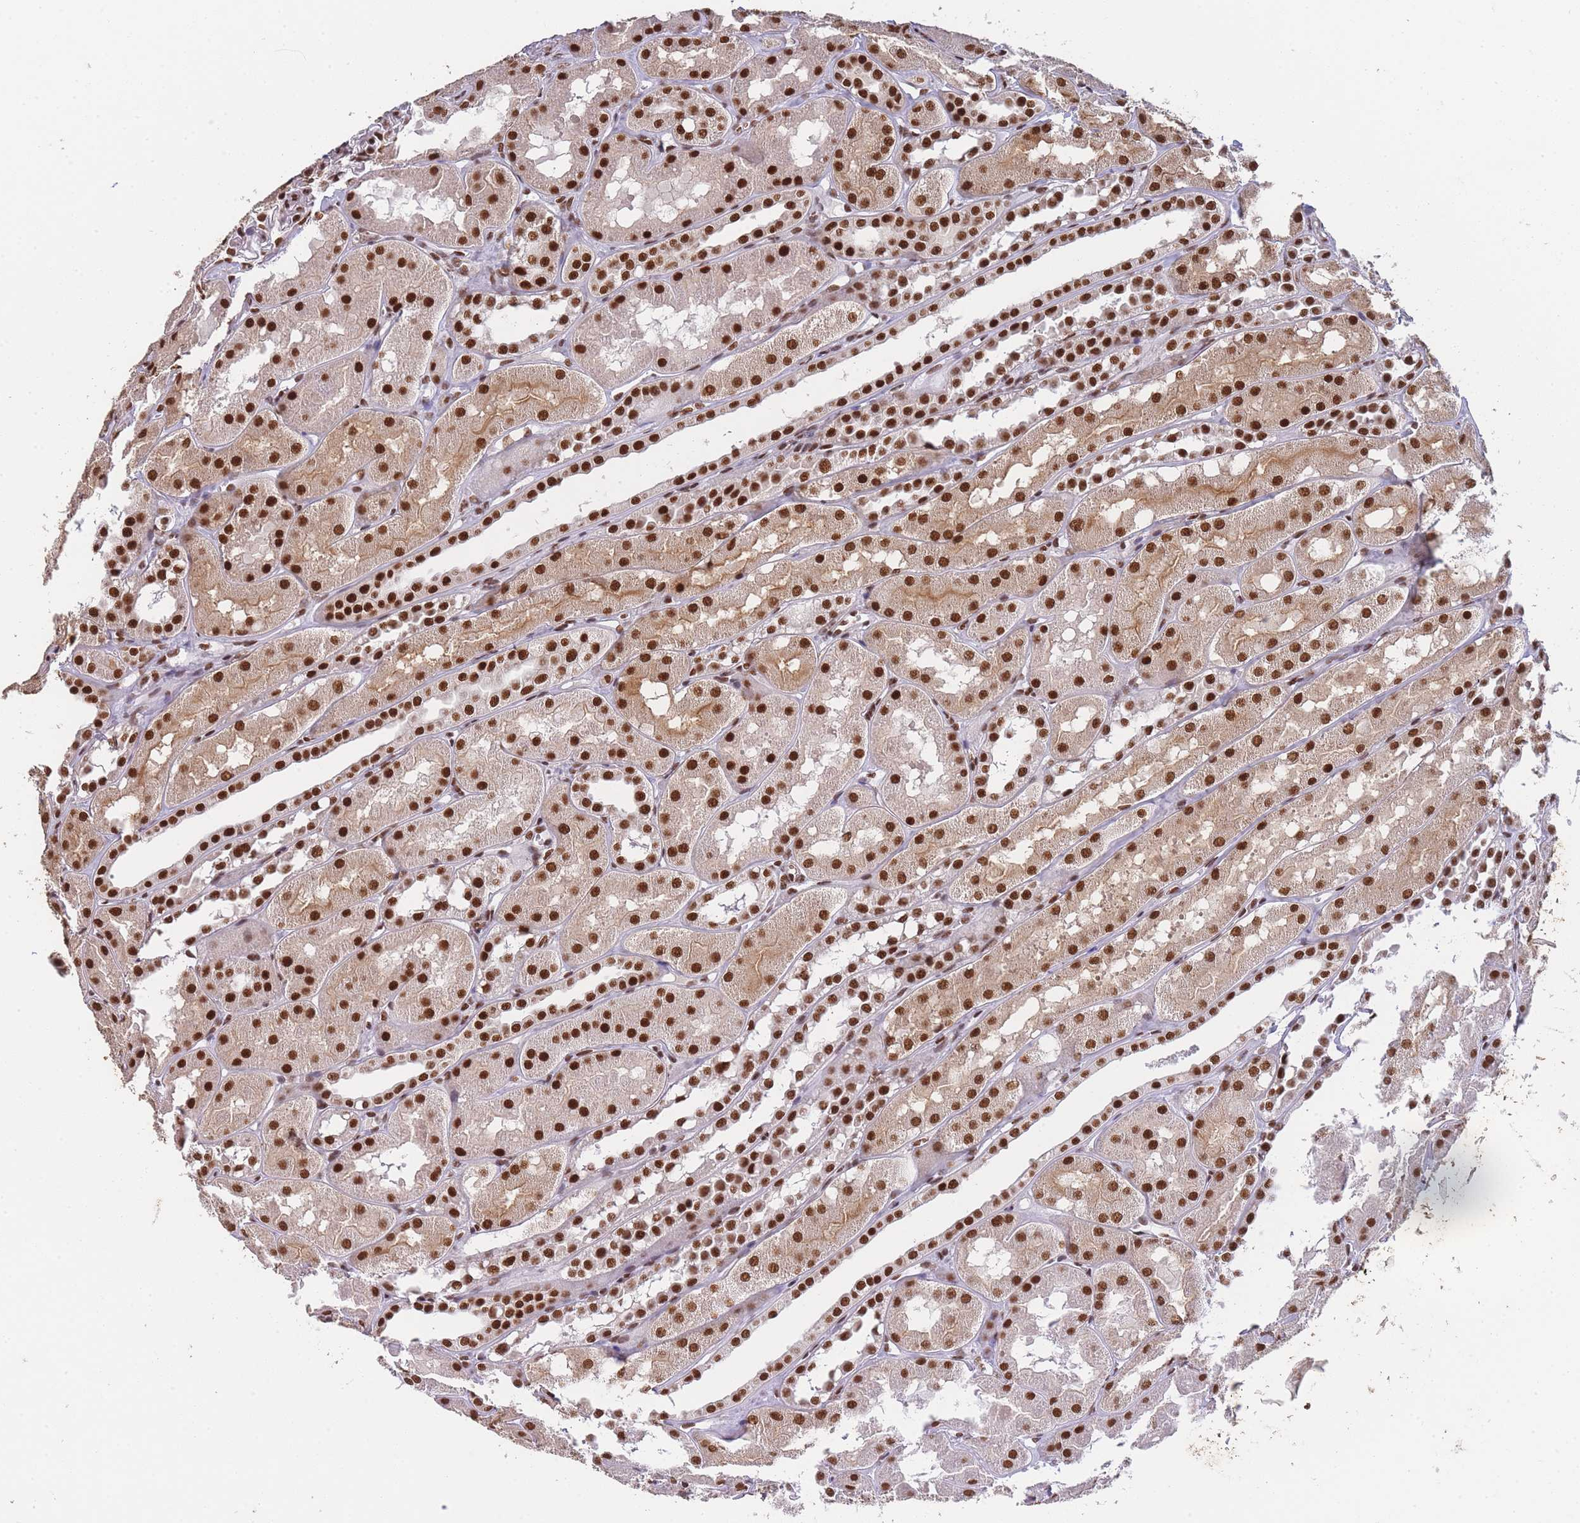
{"staining": {"intensity": "strong", "quantity": ">75%", "location": "nuclear"}, "tissue": "kidney", "cell_type": "Cells in glomeruli", "image_type": "normal", "snomed": [{"axis": "morphology", "description": "Normal tissue, NOS"}, {"axis": "topography", "description": "Kidney"}, {"axis": "topography", "description": "Urinary bladder"}], "caption": "Immunohistochemistry (IHC) histopathology image of normal human kidney stained for a protein (brown), which displays high levels of strong nuclear expression in approximately >75% of cells in glomeruli.", "gene": "PRKDC", "patient": {"sex": "male", "age": 16}}